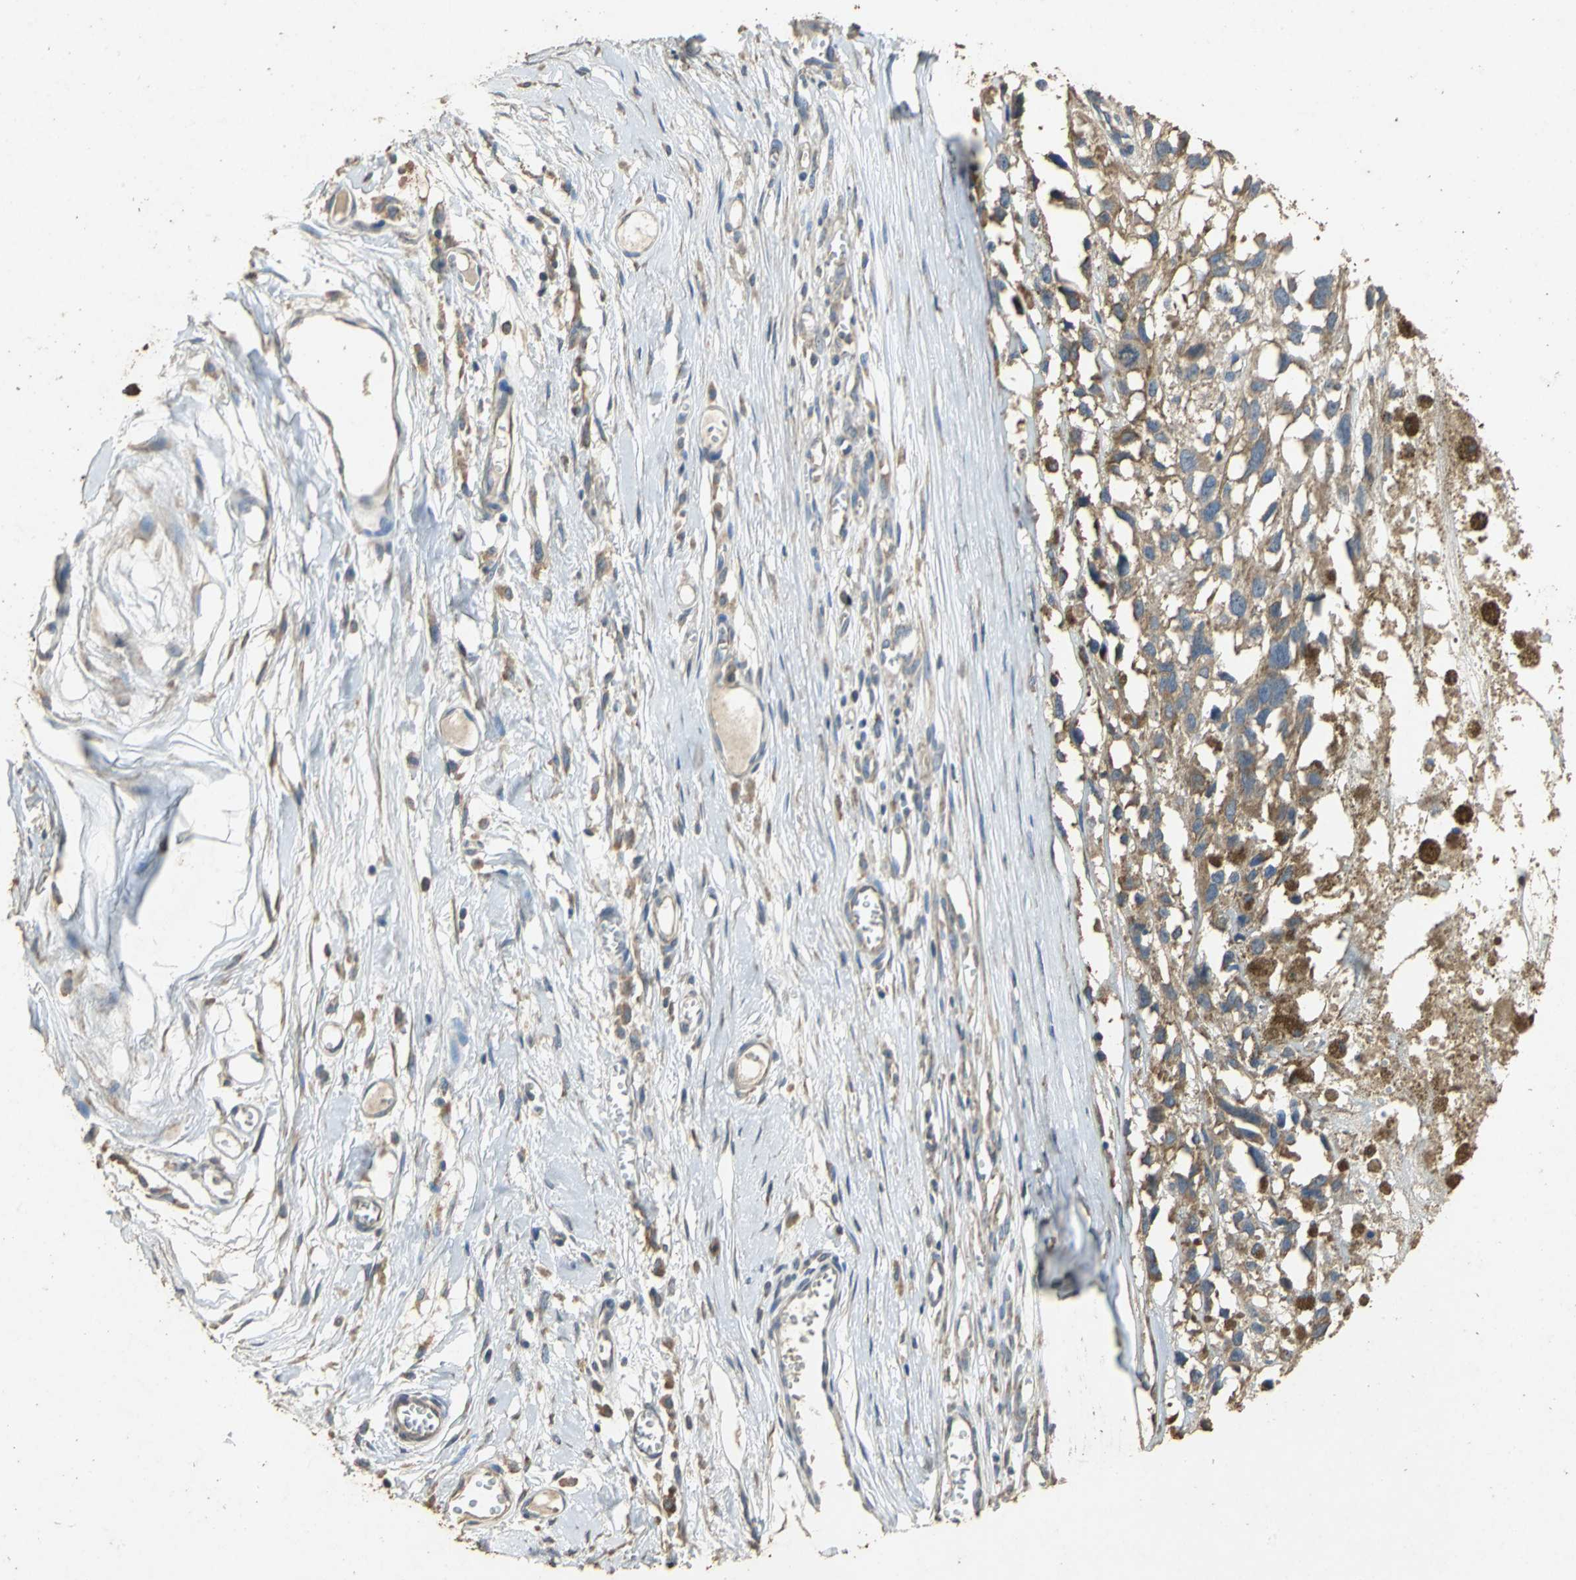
{"staining": {"intensity": "moderate", "quantity": ">75%", "location": "cytoplasmic/membranous"}, "tissue": "melanoma", "cell_type": "Tumor cells", "image_type": "cancer", "snomed": [{"axis": "morphology", "description": "Malignant melanoma, Metastatic site"}, {"axis": "topography", "description": "Lymph node"}], "caption": "Protein analysis of malignant melanoma (metastatic site) tissue displays moderate cytoplasmic/membranous staining in approximately >75% of tumor cells.", "gene": "ACSL4", "patient": {"sex": "male", "age": 59}}